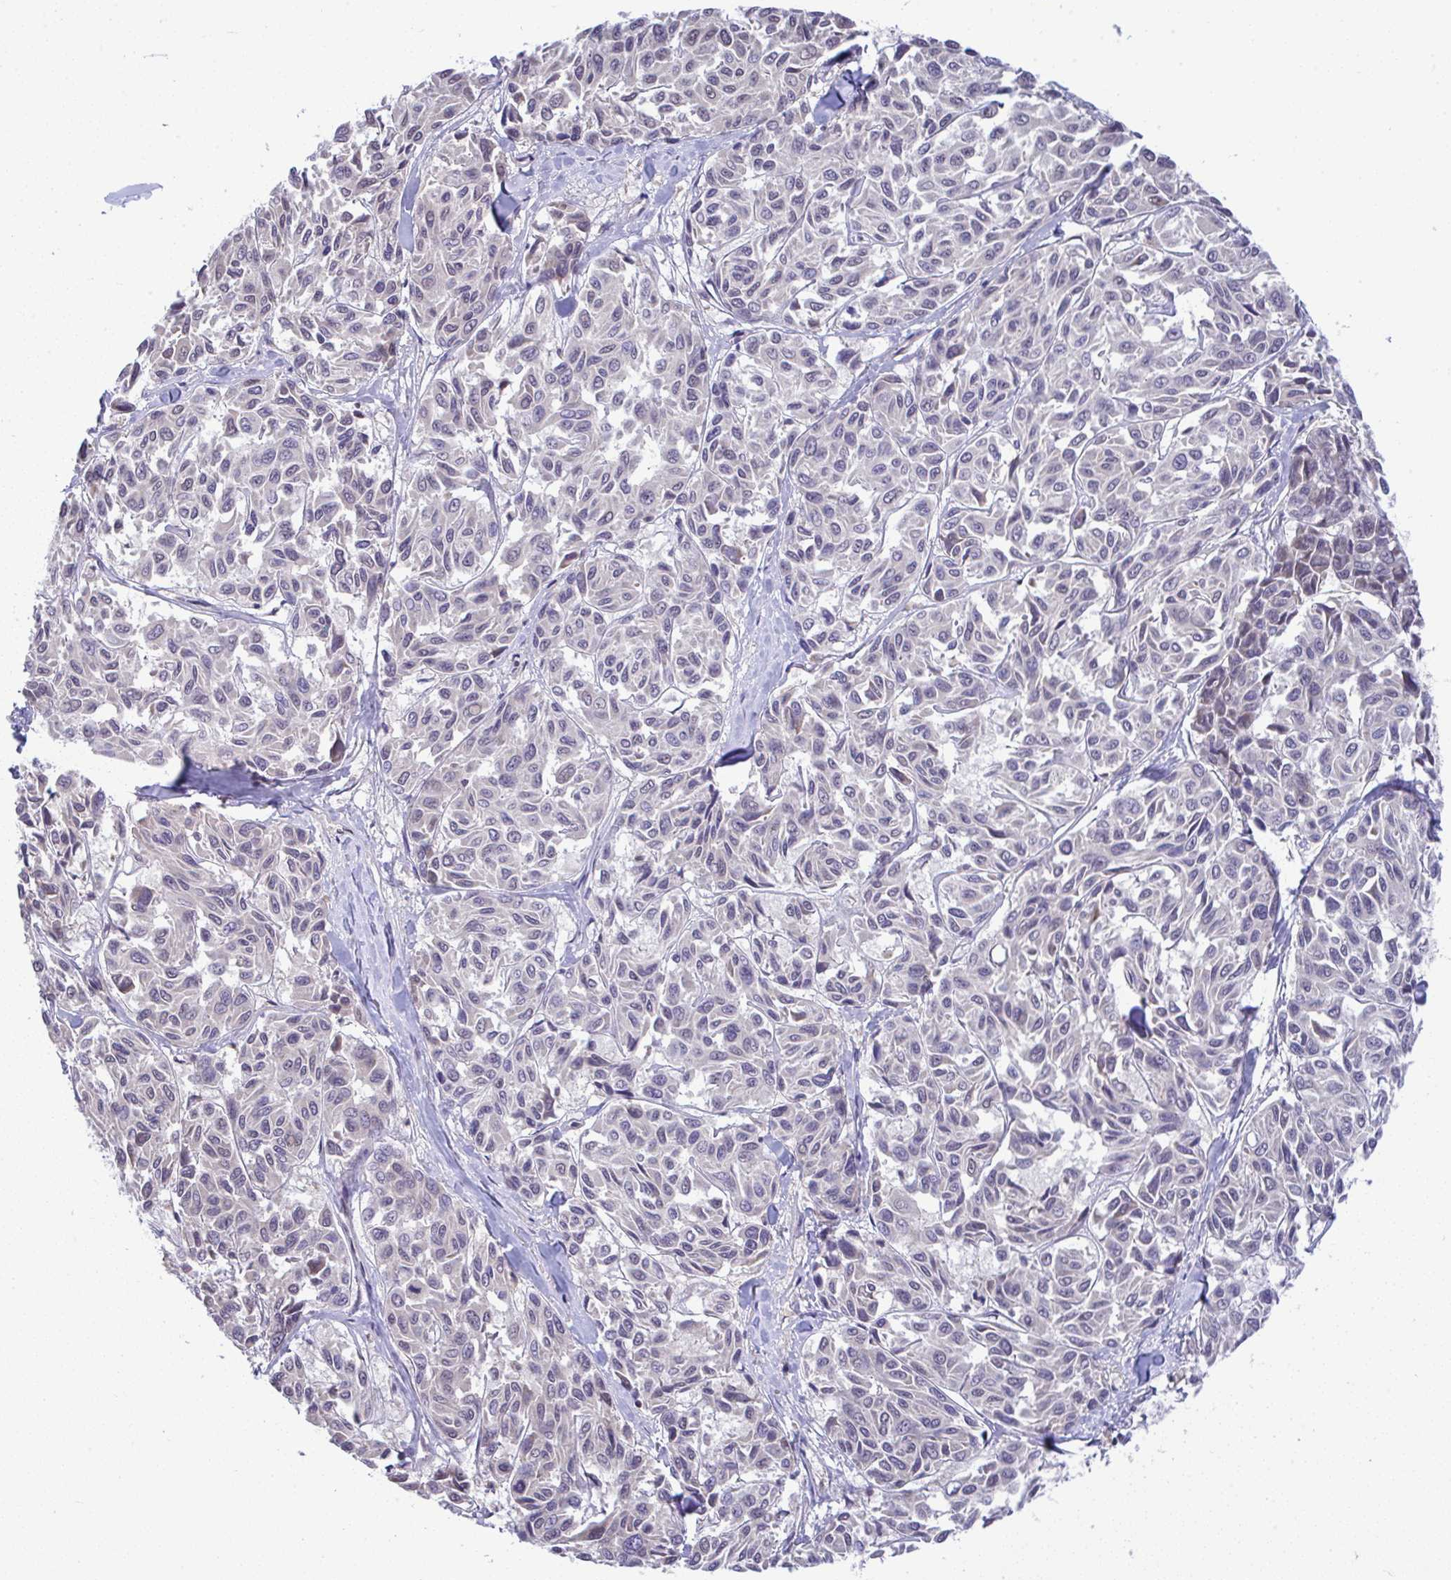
{"staining": {"intensity": "weak", "quantity": "<25%", "location": "nuclear"}, "tissue": "melanoma", "cell_type": "Tumor cells", "image_type": "cancer", "snomed": [{"axis": "morphology", "description": "Malignant melanoma, NOS"}, {"axis": "topography", "description": "Skin"}], "caption": "Immunohistochemistry (IHC) image of neoplastic tissue: human malignant melanoma stained with DAB displays no significant protein staining in tumor cells.", "gene": "C9orf64", "patient": {"sex": "female", "age": 66}}